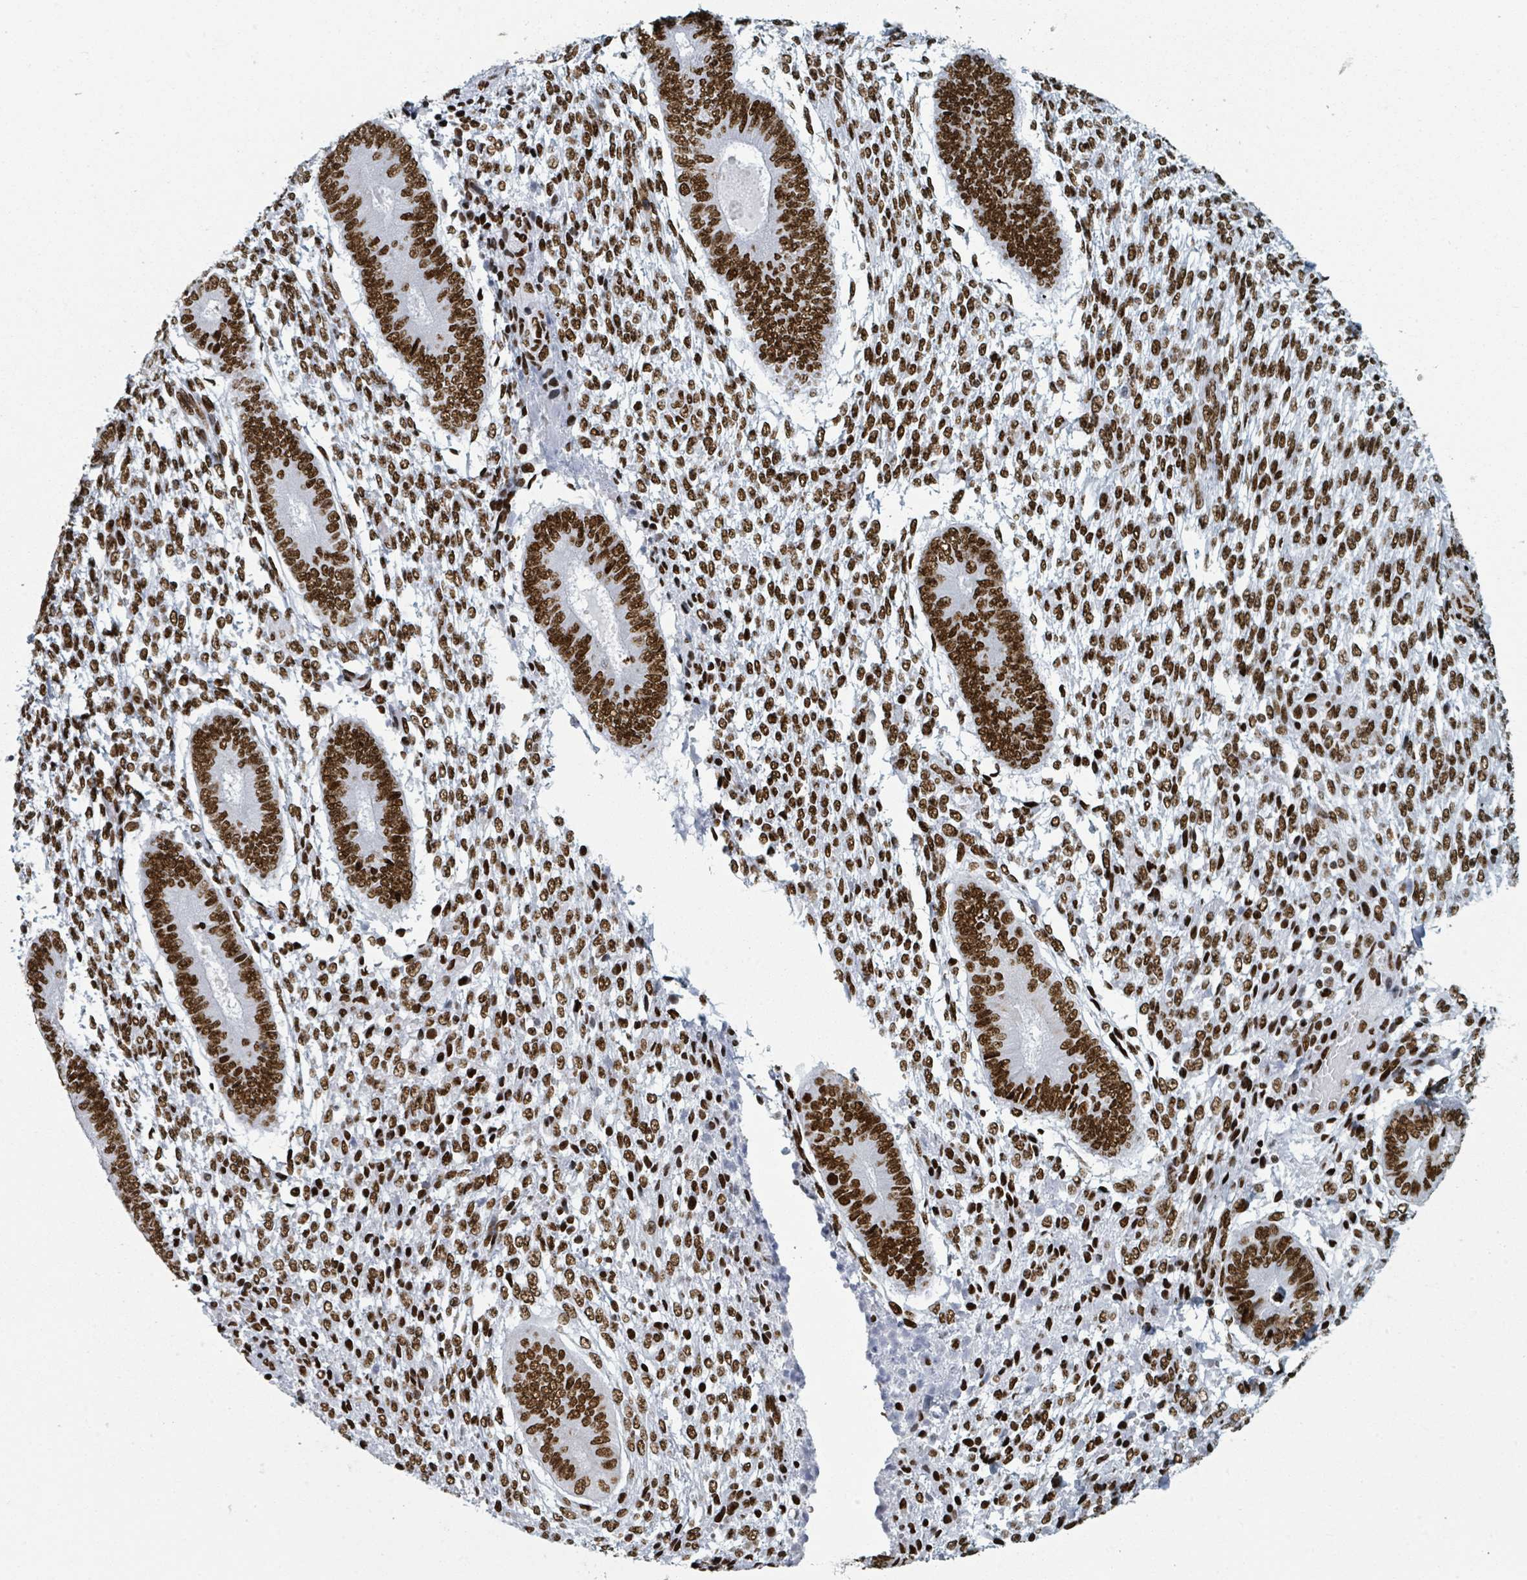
{"staining": {"intensity": "strong", "quantity": ">75%", "location": "nuclear"}, "tissue": "endometrium", "cell_type": "Cells in endometrial stroma", "image_type": "normal", "snomed": [{"axis": "morphology", "description": "Normal tissue, NOS"}, {"axis": "topography", "description": "Endometrium"}], "caption": "Immunohistochemical staining of normal human endometrium reveals high levels of strong nuclear positivity in about >75% of cells in endometrial stroma.", "gene": "DHX16", "patient": {"sex": "female", "age": 49}}